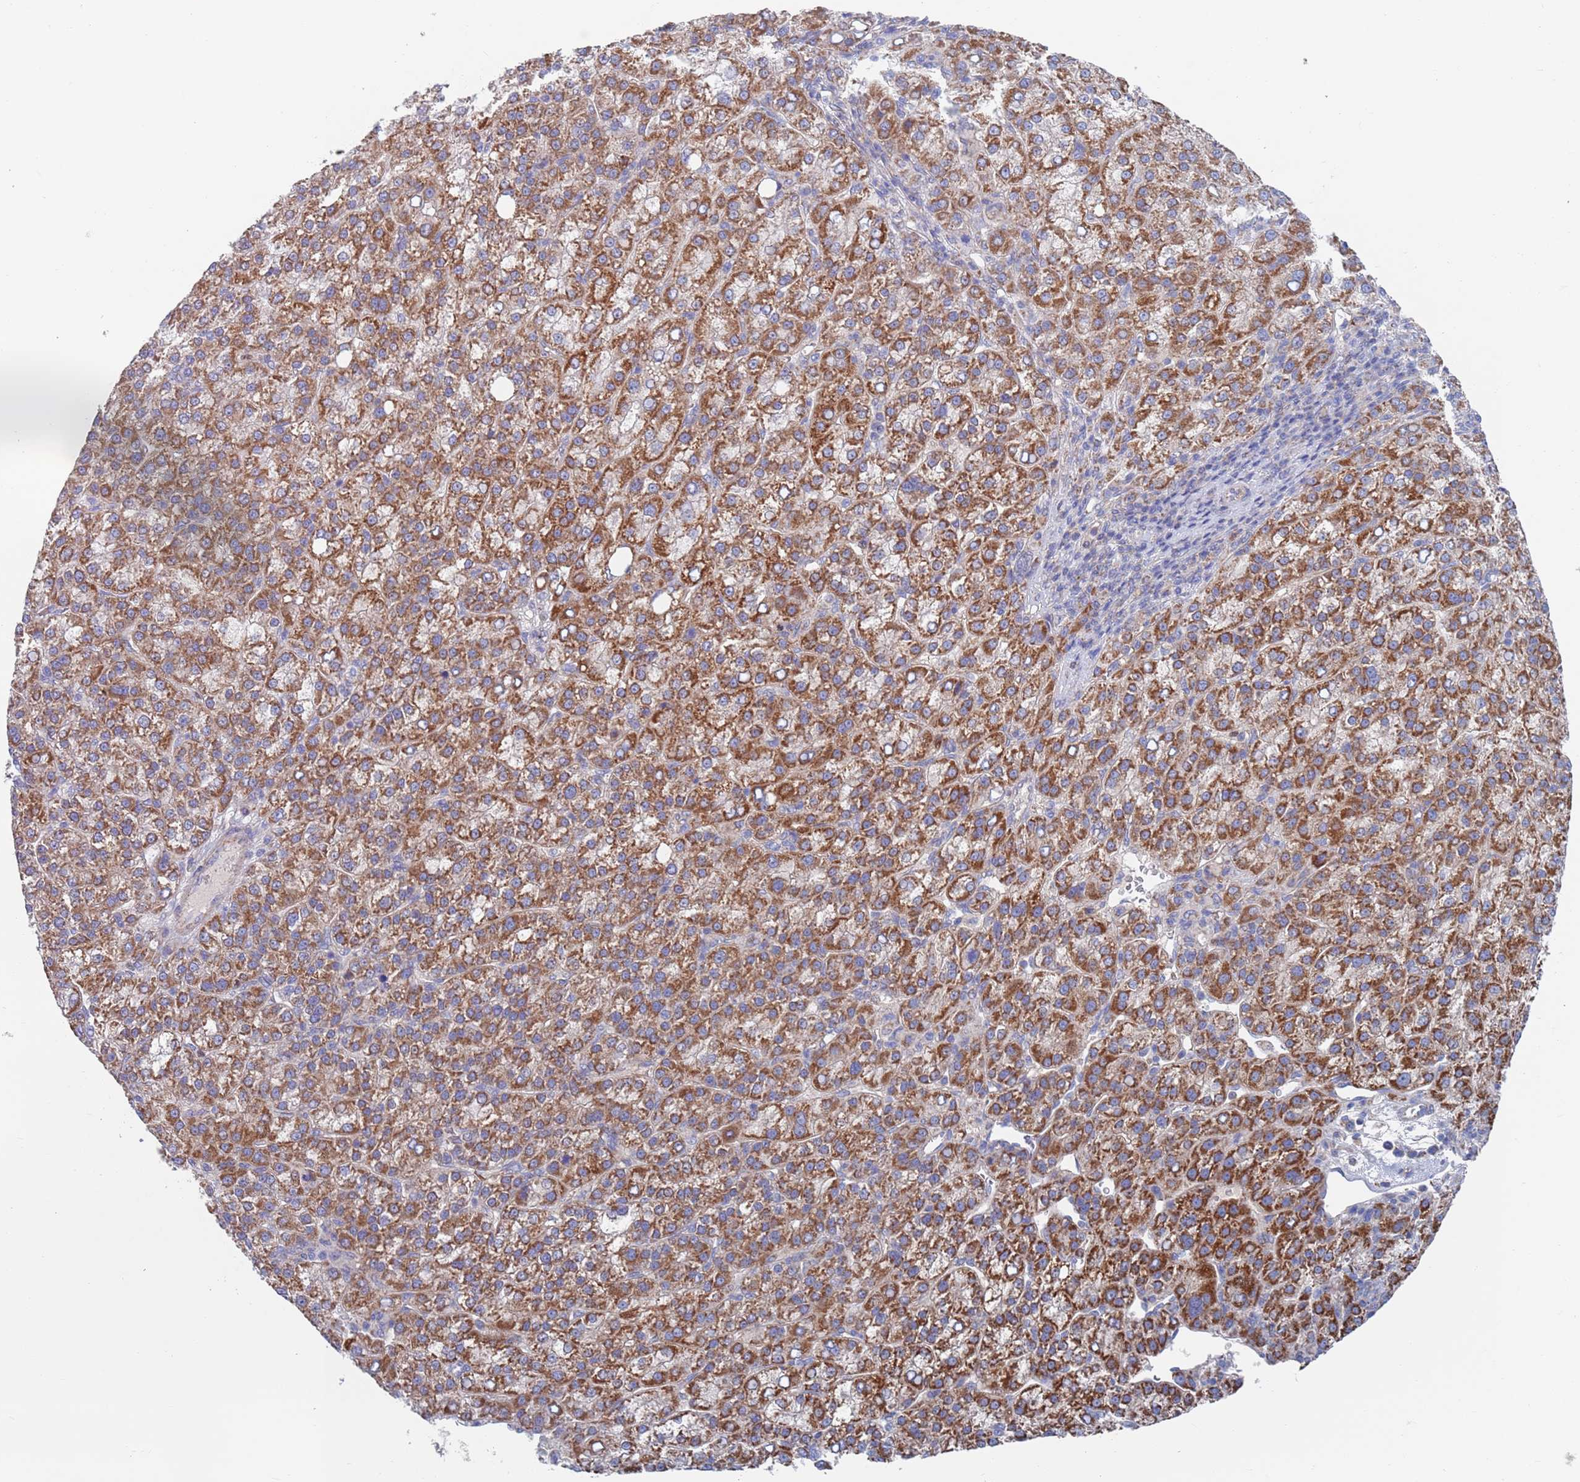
{"staining": {"intensity": "strong", "quantity": ">75%", "location": "cytoplasmic/membranous"}, "tissue": "liver cancer", "cell_type": "Tumor cells", "image_type": "cancer", "snomed": [{"axis": "morphology", "description": "Carcinoma, Hepatocellular, NOS"}, {"axis": "topography", "description": "Liver"}], "caption": "IHC photomicrograph of neoplastic tissue: liver cancer stained using immunohistochemistry displays high levels of strong protein expression localized specifically in the cytoplasmic/membranous of tumor cells, appearing as a cytoplasmic/membranous brown color.", "gene": "CHCHD6", "patient": {"sex": "female", "age": 58}}